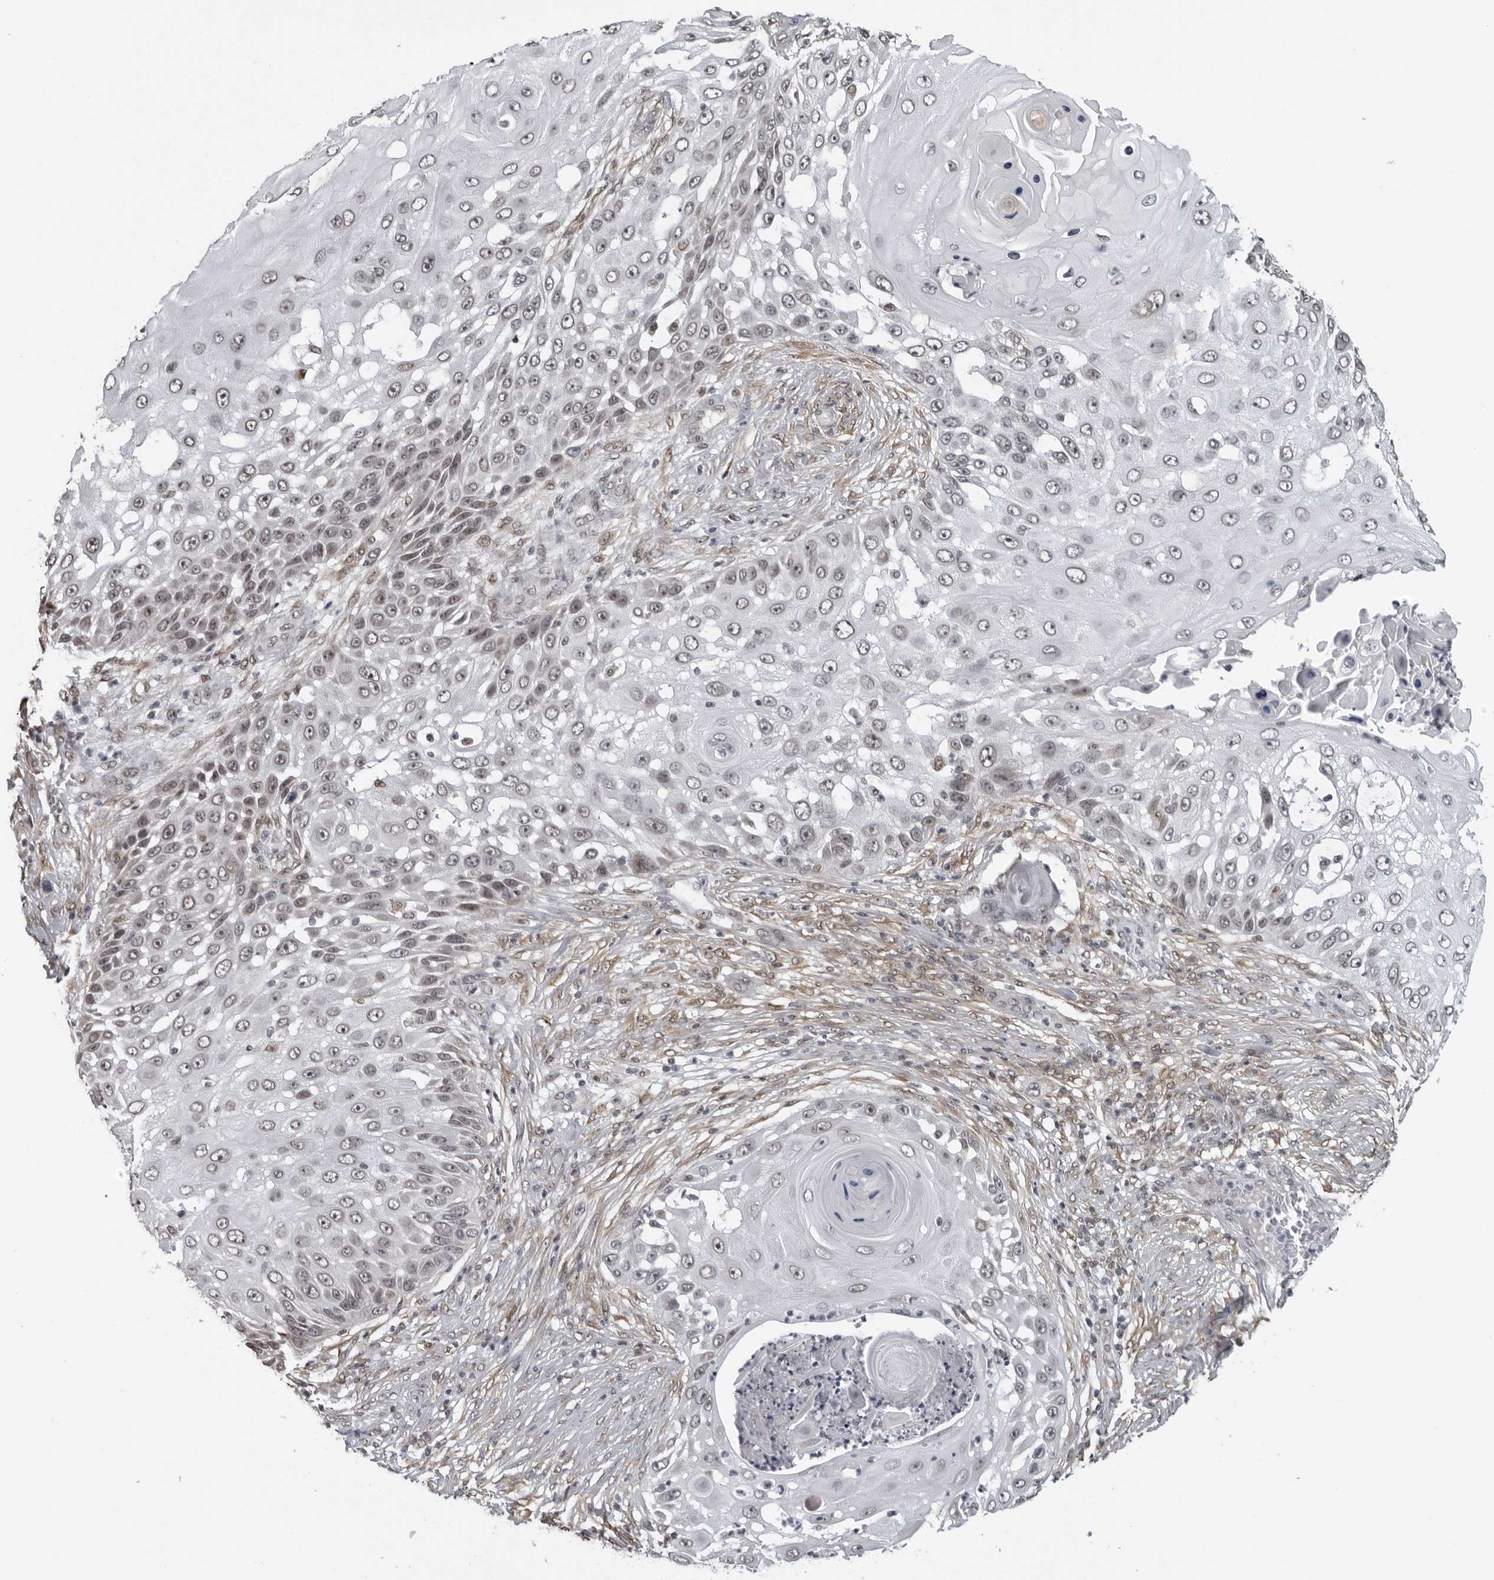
{"staining": {"intensity": "negative", "quantity": "none", "location": "none"}, "tissue": "skin cancer", "cell_type": "Tumor cells", "image_type": "cancer", "snomed": [{"axis": "morphology", "description": "Squamous cell carcinoma, NOS"}, {"axis": "topography", "description": "Skin"}], "caption": "Skin cancer stained for a protein using immunohistochemistry displays no positivity tumor cells.", "gene": "MAF", "patient": {"sex": "female", "age": 44}}